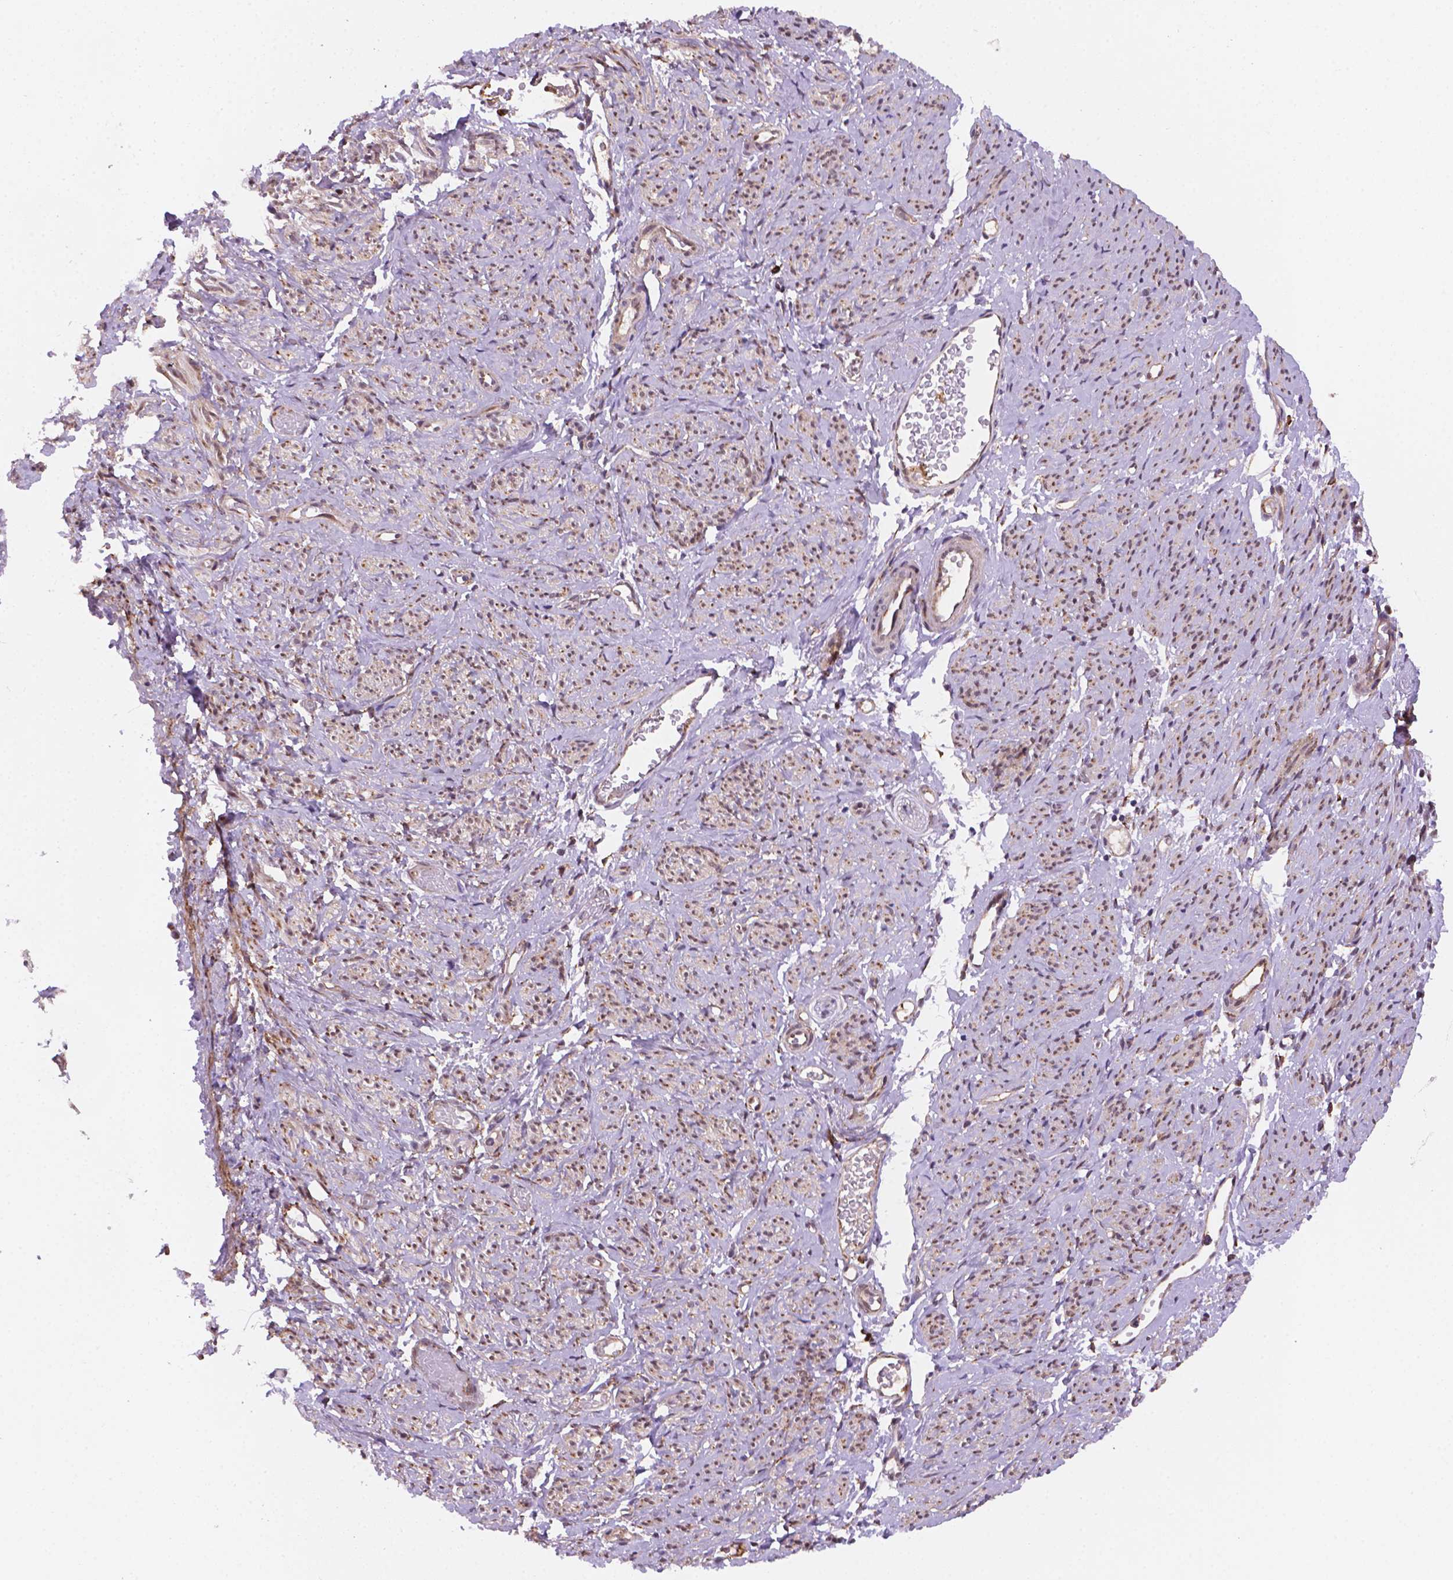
{"staining": {"intensity": "moderate", "quantity": ">75%", "location": "cytoplasmic/membranous,nuclear"}, "tissue": "smooth muscle", "cell_type": "Smooth muscle cells", "image_type": "normal", "snomed": [{"axis": "morphology", "description": "Normal tissue, NOS"}, {"axis": "topography", "description": "Smooth muscle"}], "caption": "This image exhibits IHC staining of benign smooth muscle, with medium moderate cytoplasmic/membranous,nuclear staining in approximately >75% of smooth muscle cells.", "gene": "FNIP1", "patient": {"sex": "female", "age": 65}}